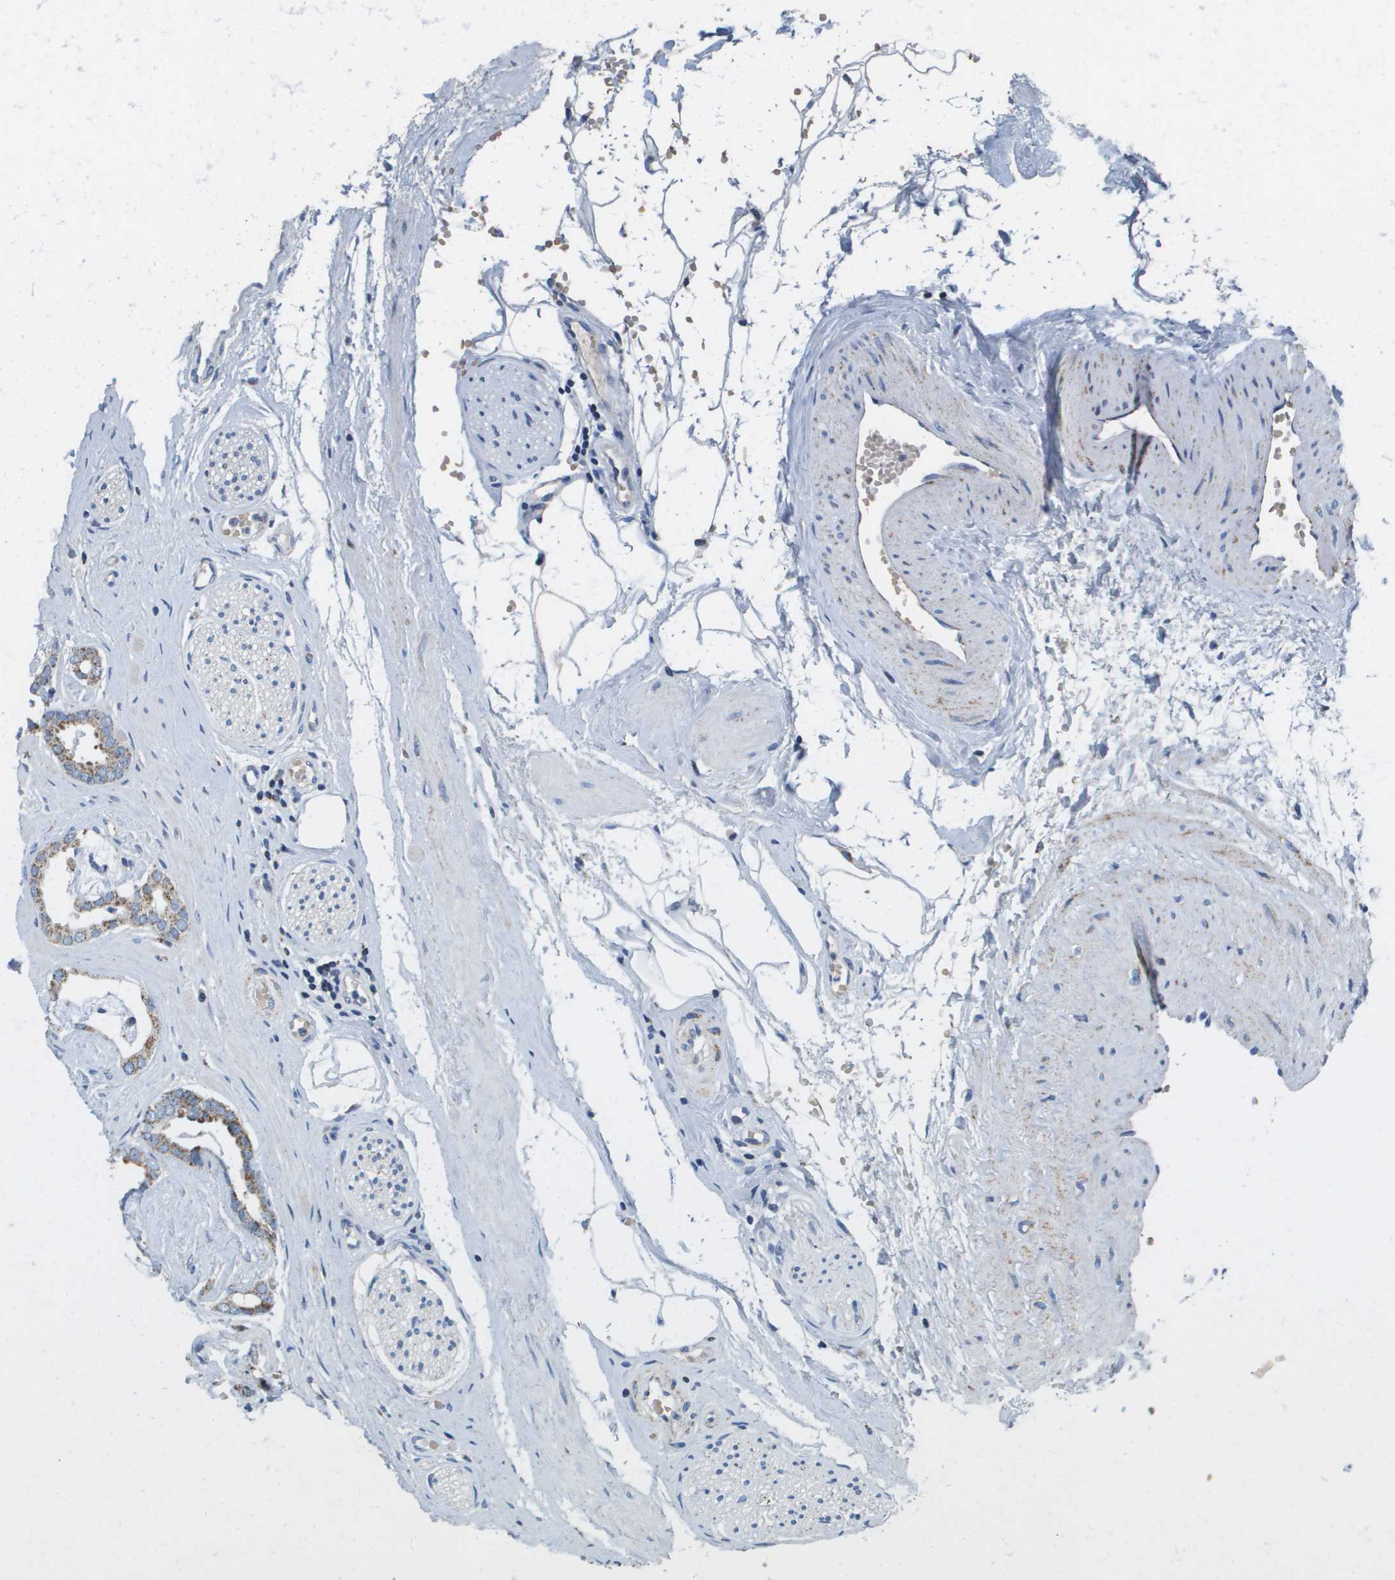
{"staining": {"intensity": "moderate", "quantity": ">75%", "location": "cytoplasmic/membranous"}, "tissue": "prostate cancer", "cell_type": "Tumor cells", "image_type": "cancer", "snomed": [{"axis": "morphology", "description": "Adenocarcinoma, Low grade"}, {"axis": "topography", "description": "Prostate"}], "caption": "Immunohistochemistry (IHC) photomicrograph of neoplastic tissue: human prostate cancer stained using immunohistochemistry (IHC) displays medium levels of moderate protein expression localized specifically in the cytoplasmic/membranous of tumor cells, appearing as a cytoplasmic/membranous brown color.", "gene": "ATP5F1B", "patient": {"sex": "male", "age": 53}}